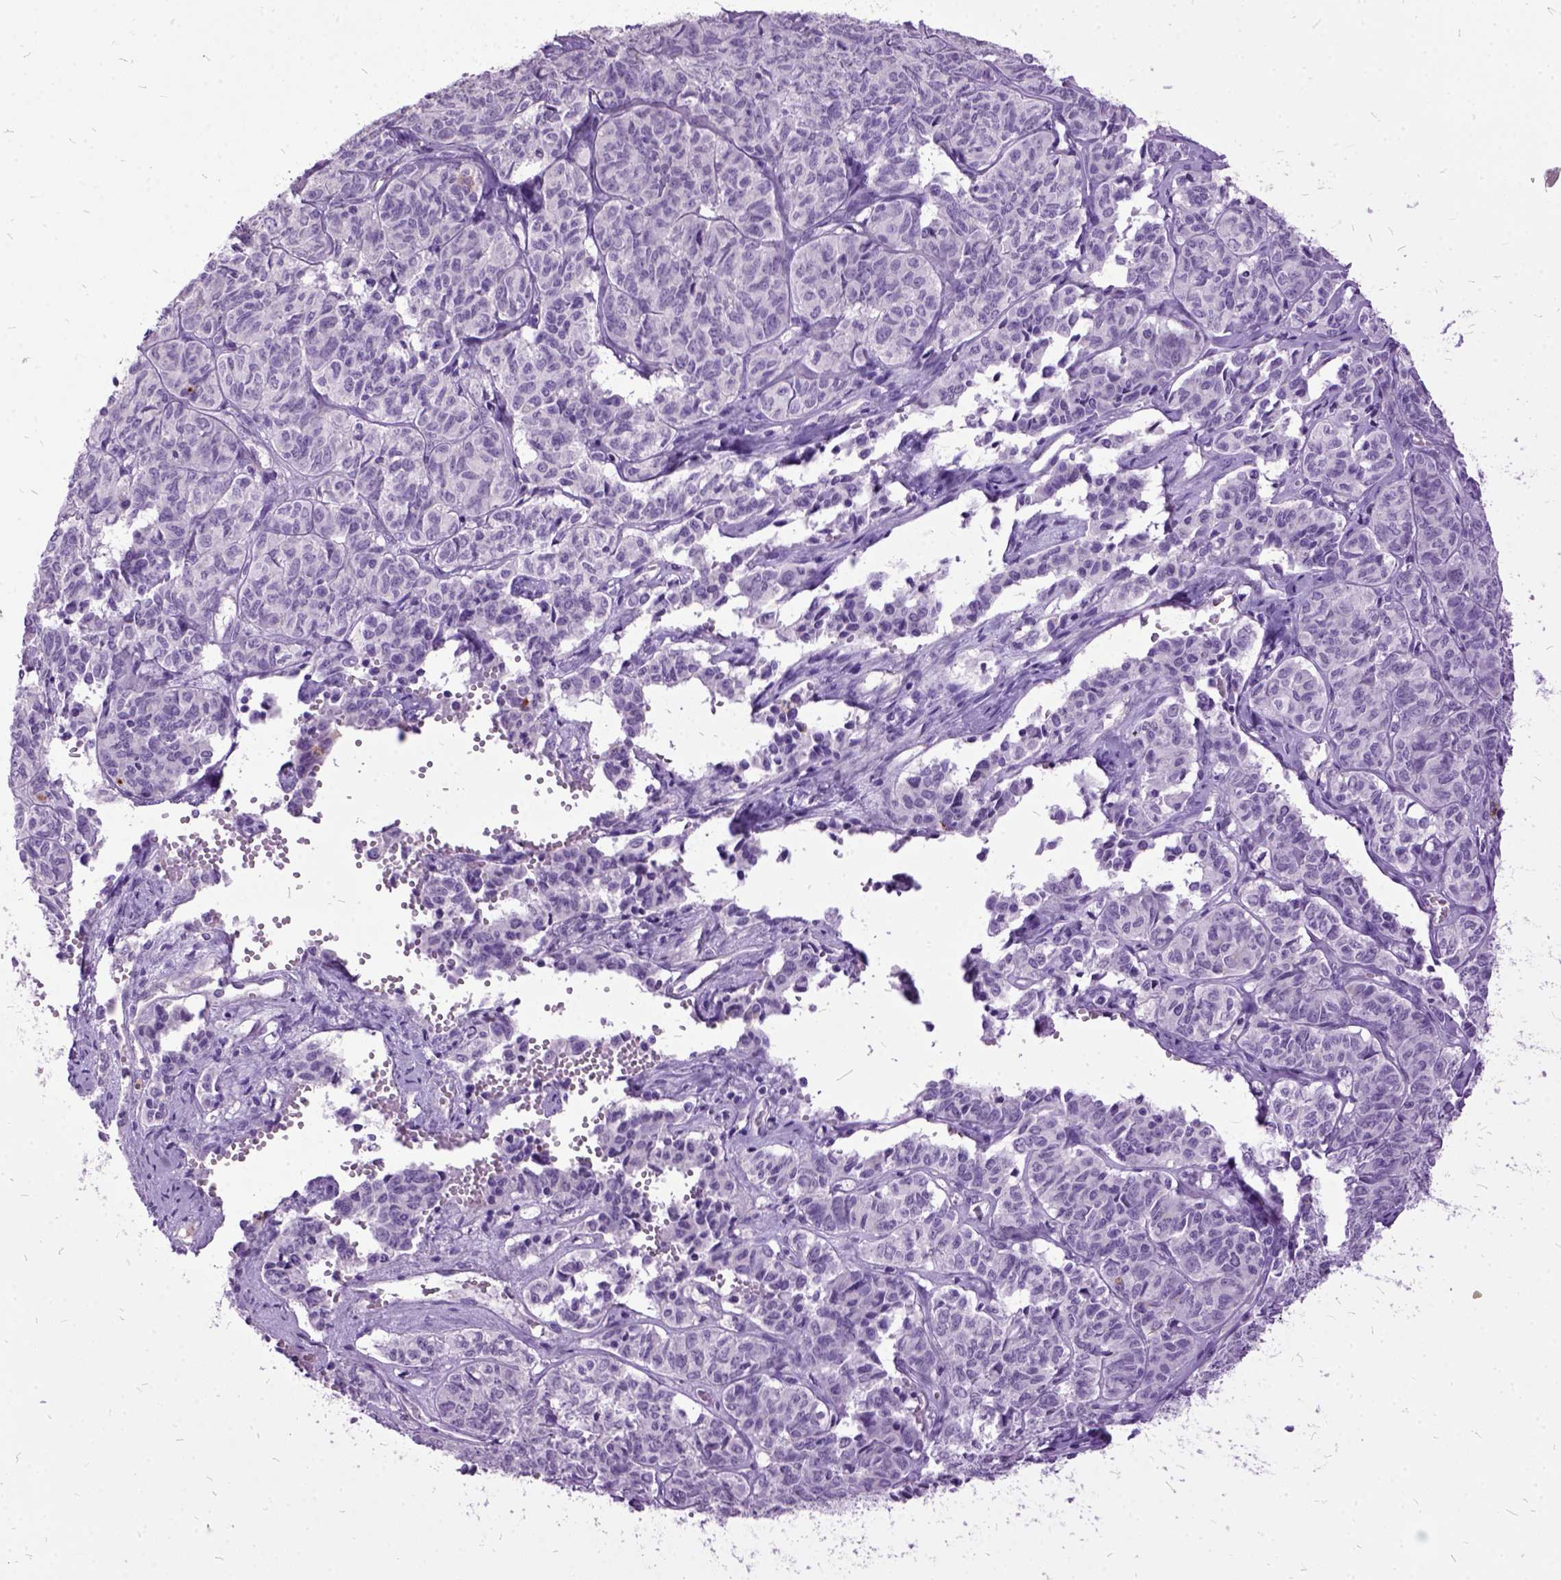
{"staining": {"intensity": "negative", "quantity": "none", "location": "none"}, "tissue": "ovarian cancer", "cell_type": "Tumor cells", "image_type": "cancer", "snomed": [{"axis": "morphology", "description": "Carcinoma, endometroid"}, {"axis": "topography", "description": "Ovary"}], "caption": "High magnification brightfield microscopy of ovarian endometroid carcinoma stained with DAB (brown) and counterstained with hematoxylin (blue): tumor cells show no significant expression.", "gene": "MME", "patient": {"sex": "female", "age": 80}}